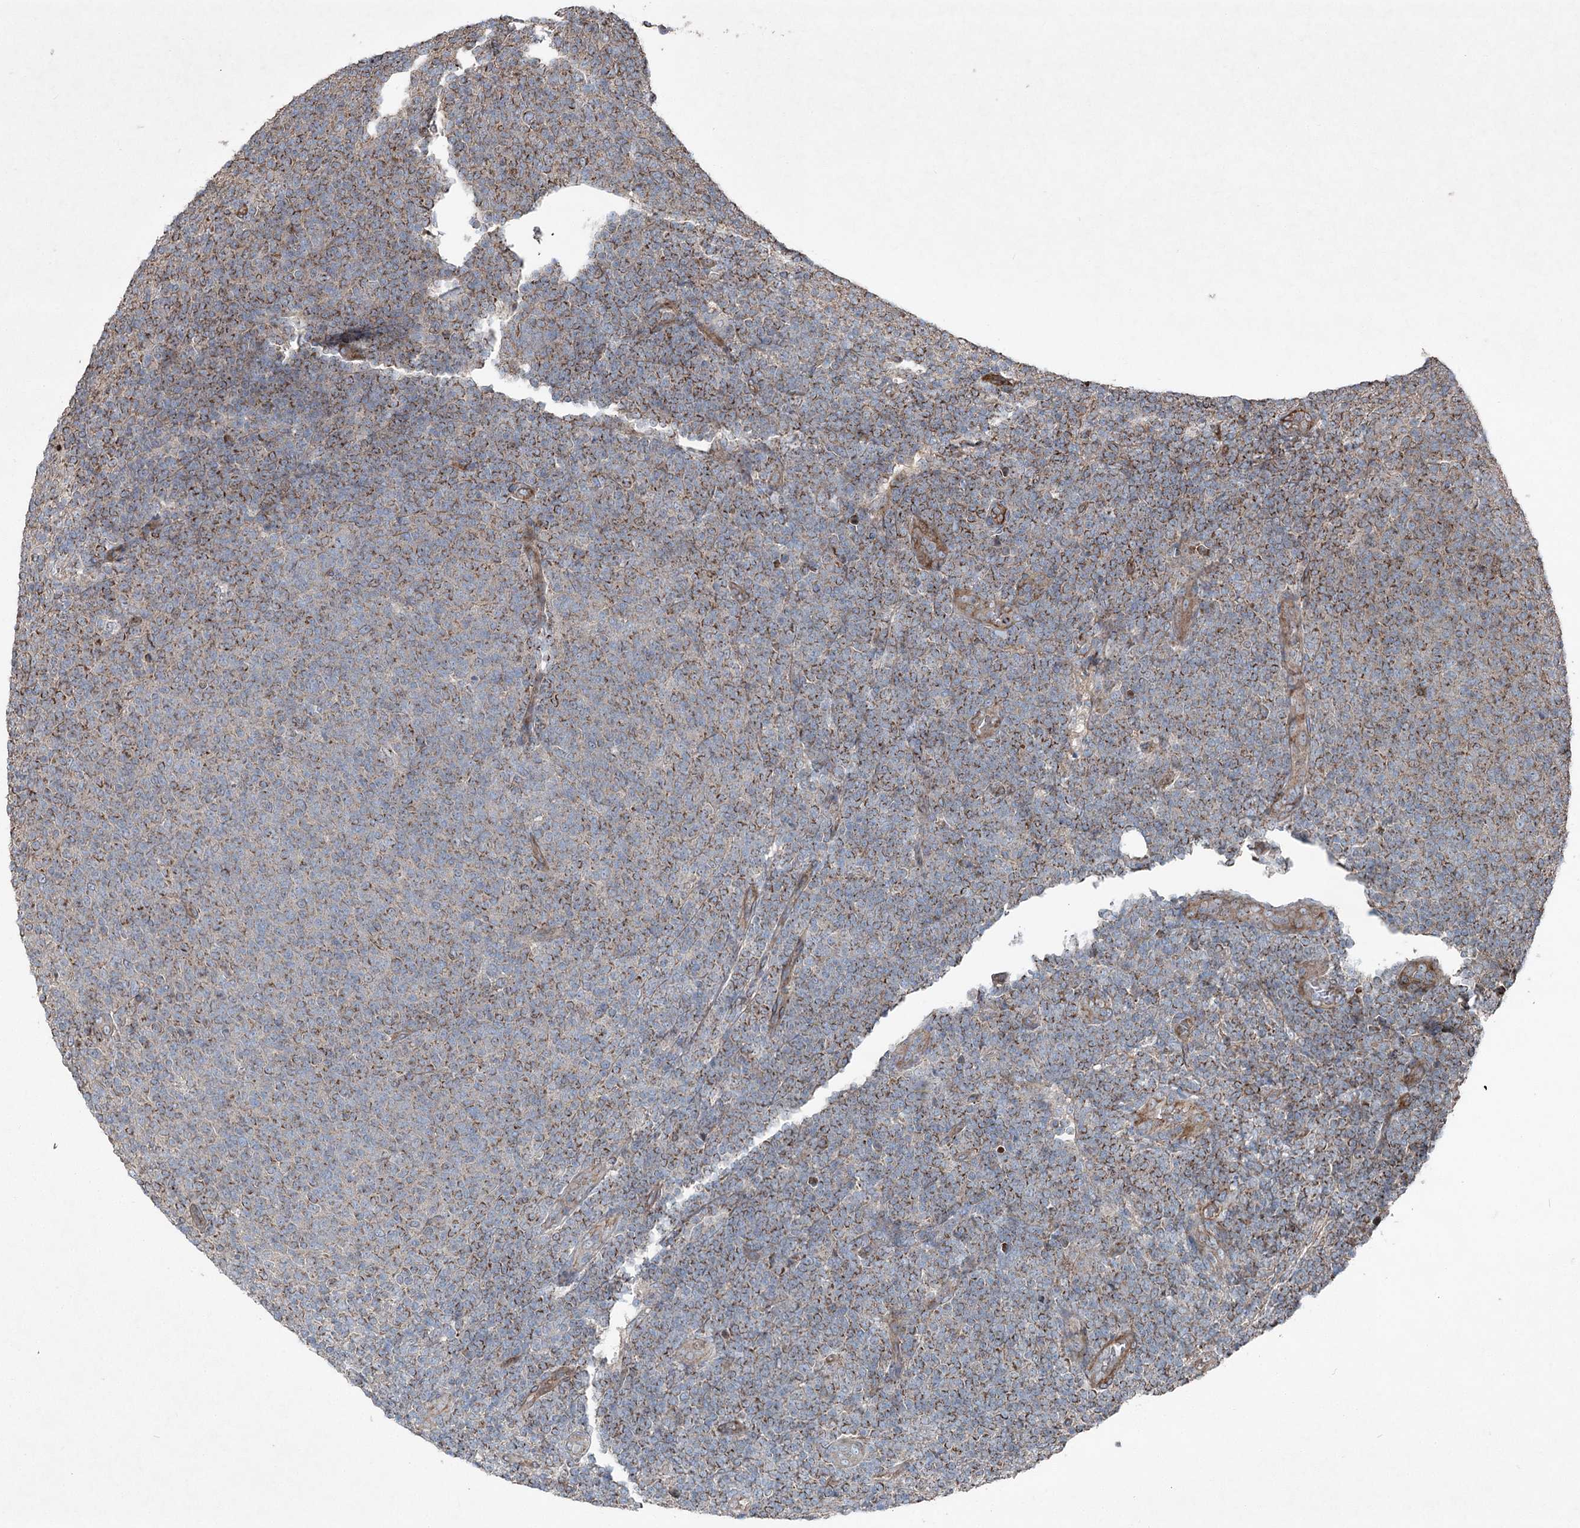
{"staining": {"intensity": "moderate", "quantity": ">75%", "location": "cytoplasmic/membranous"}, "tissue": "lymphoma", "cell_type": "Tumor cells", "image_type": "cancer", "snomed": [{"axis": "morphology", "description": "Malignant lymphoma, non-Hodgkin's type, Low grade"}, {"axis": "topography", "description": "Lymph node"}], "caption": "Lymphoma stained for a protein (brown) reveals moderate cytoplasmic/membranous positive staining in about >75% of tumor cells.", "gene": "SERINC5", "patient": {"sex": "male", "age": 66}}